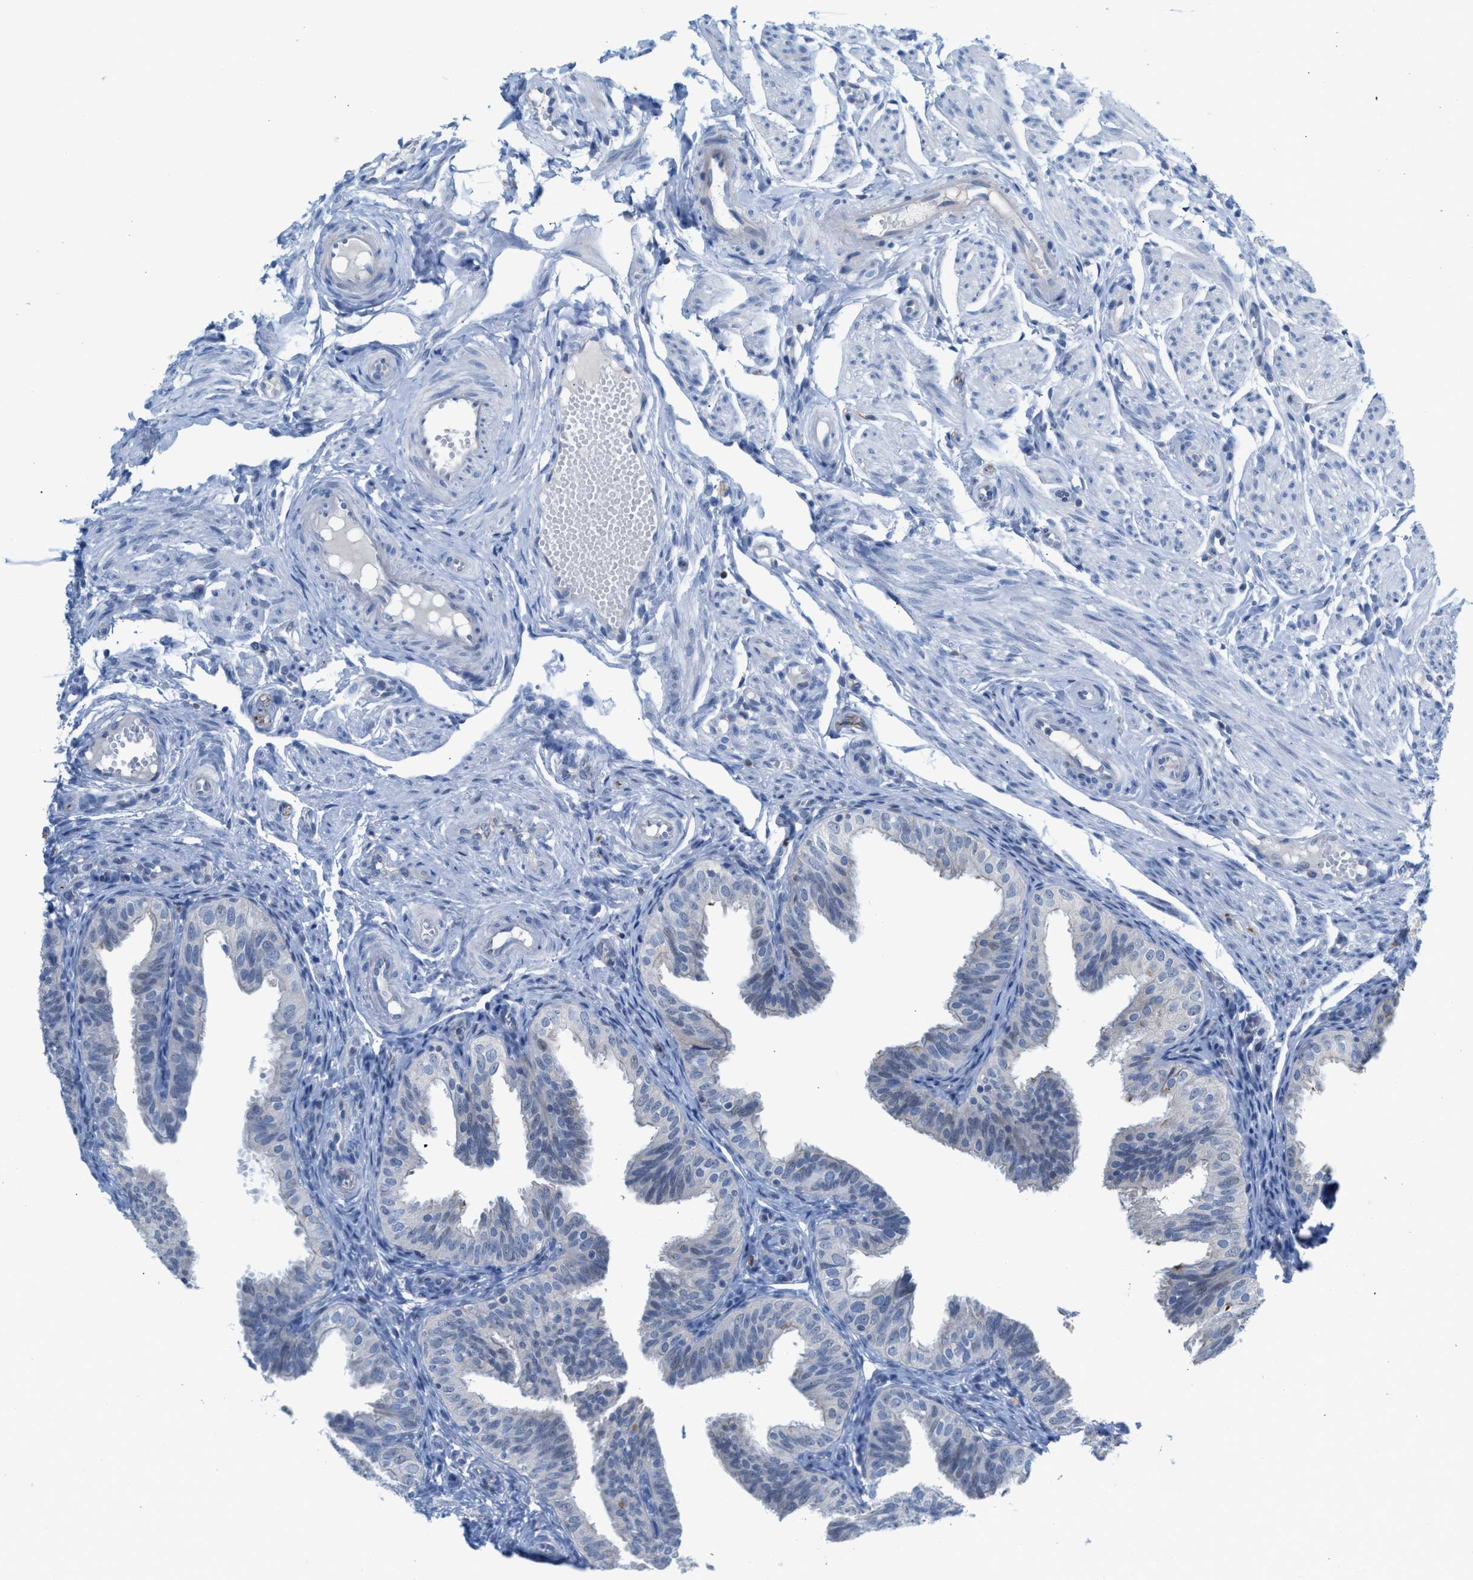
{"staining": {"intensity": "negative", "quantity": "none", "location": "none"}, "tissue": "fallopian tube", "cell_type": "Glandular cells", "image_type": "normal", "snomed": [{"axis": "morphology", "description": "Normal tissue, NOS"}, {"axis": "topography", "description": "Fallopian tube"}], "caption": "IHC of benign human fallopian tube reveals no positivity in glandular cells. (DAB immunohistochemistry visualized using brightfield microscopy, high magnification).", "gene": "PPM1D", "patient": {"sex": "female", "age": 35}}